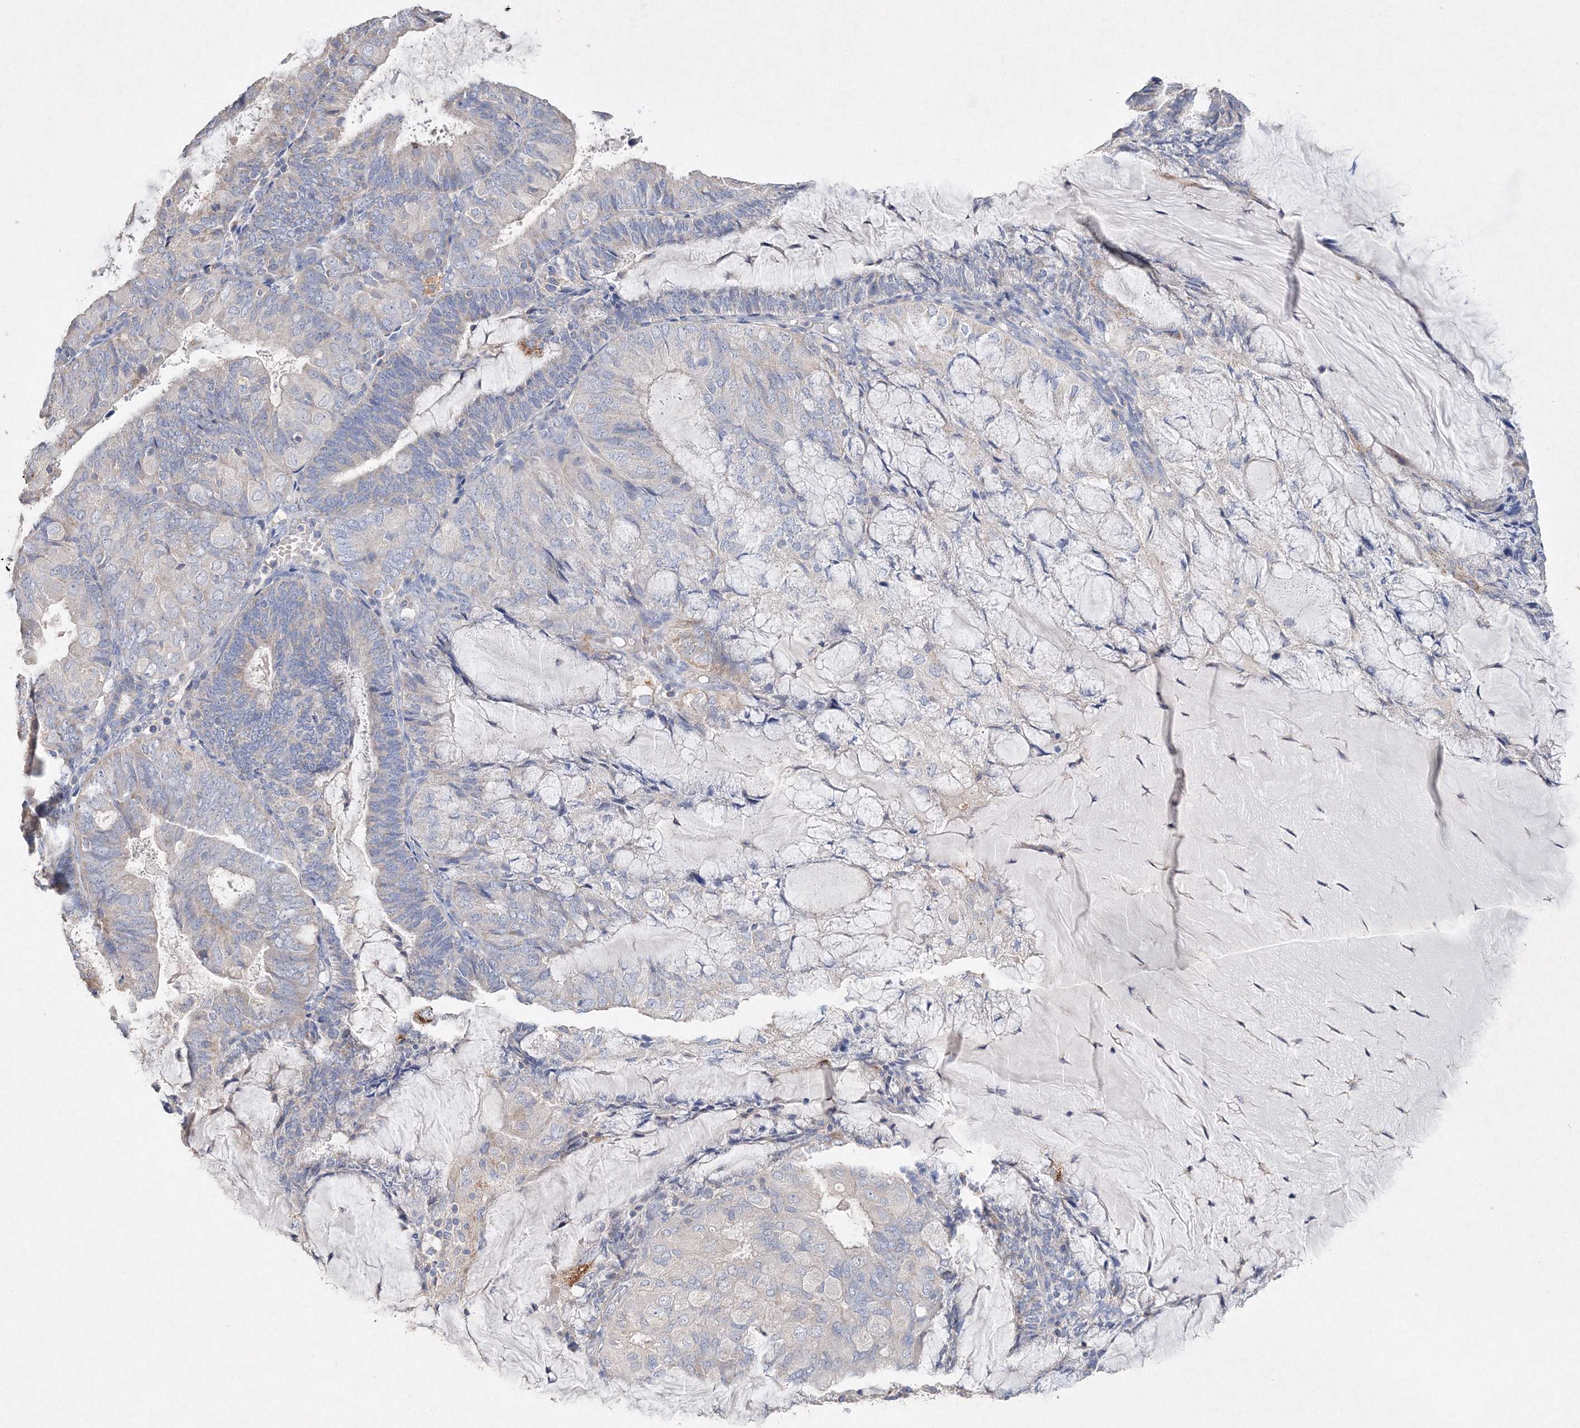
{"staining": {"intensity": "negative", "quantity": "none", "location": "none"}, "tissue": "endometrial cancer", "cell_type": "Tumor cells", "image_type": "cancer", "snomed": [{"axis": "morphology", "description": "Adenocarcinoma, NOS"}, {"axis": "topography", "description": "Endometrium"}], "caption": "A histopathology image of human endometrial cancer is negative for staining in tumor cells.", "gene": "GLS", "patient": {"sex": "female", "age": 81}}